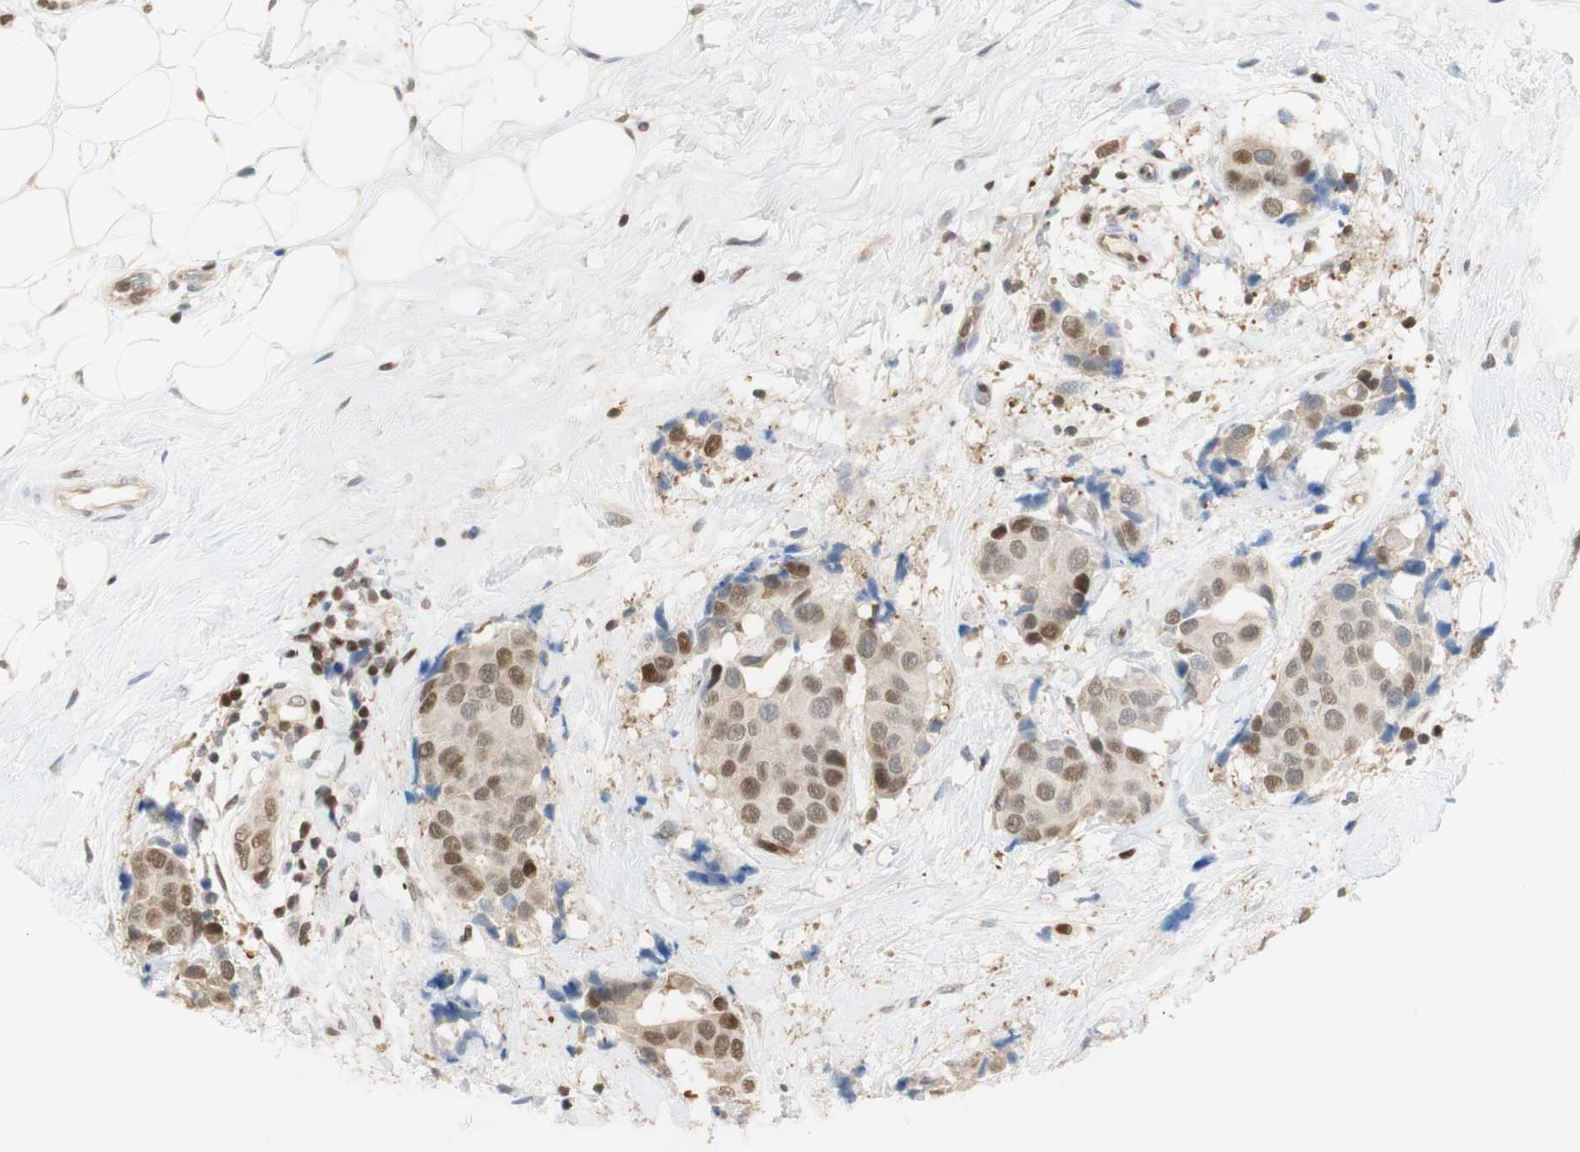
{"staining": {"intensity": "moderate", "quantity": ">75%", "location": "nuclear"}, "tissue": "breast cancer", "cell_type": "Tumor cells", "image_type": "cancer", "snomed": [{"axis": "morphology", "description": "Normal tissue, NOS"}, {"axis": "morphology", "description": "Duct carcinoma"}, {"axis": "topography", "description": "Breast"}], "caption": "Invasive ductal carcinoma (breast) stained for a protein (brown) shows moderate nuclear positive expression in about >75% of tumor cells.", "gene": "NAP1L4", "patient": {"sex": "female", "age": 39}}